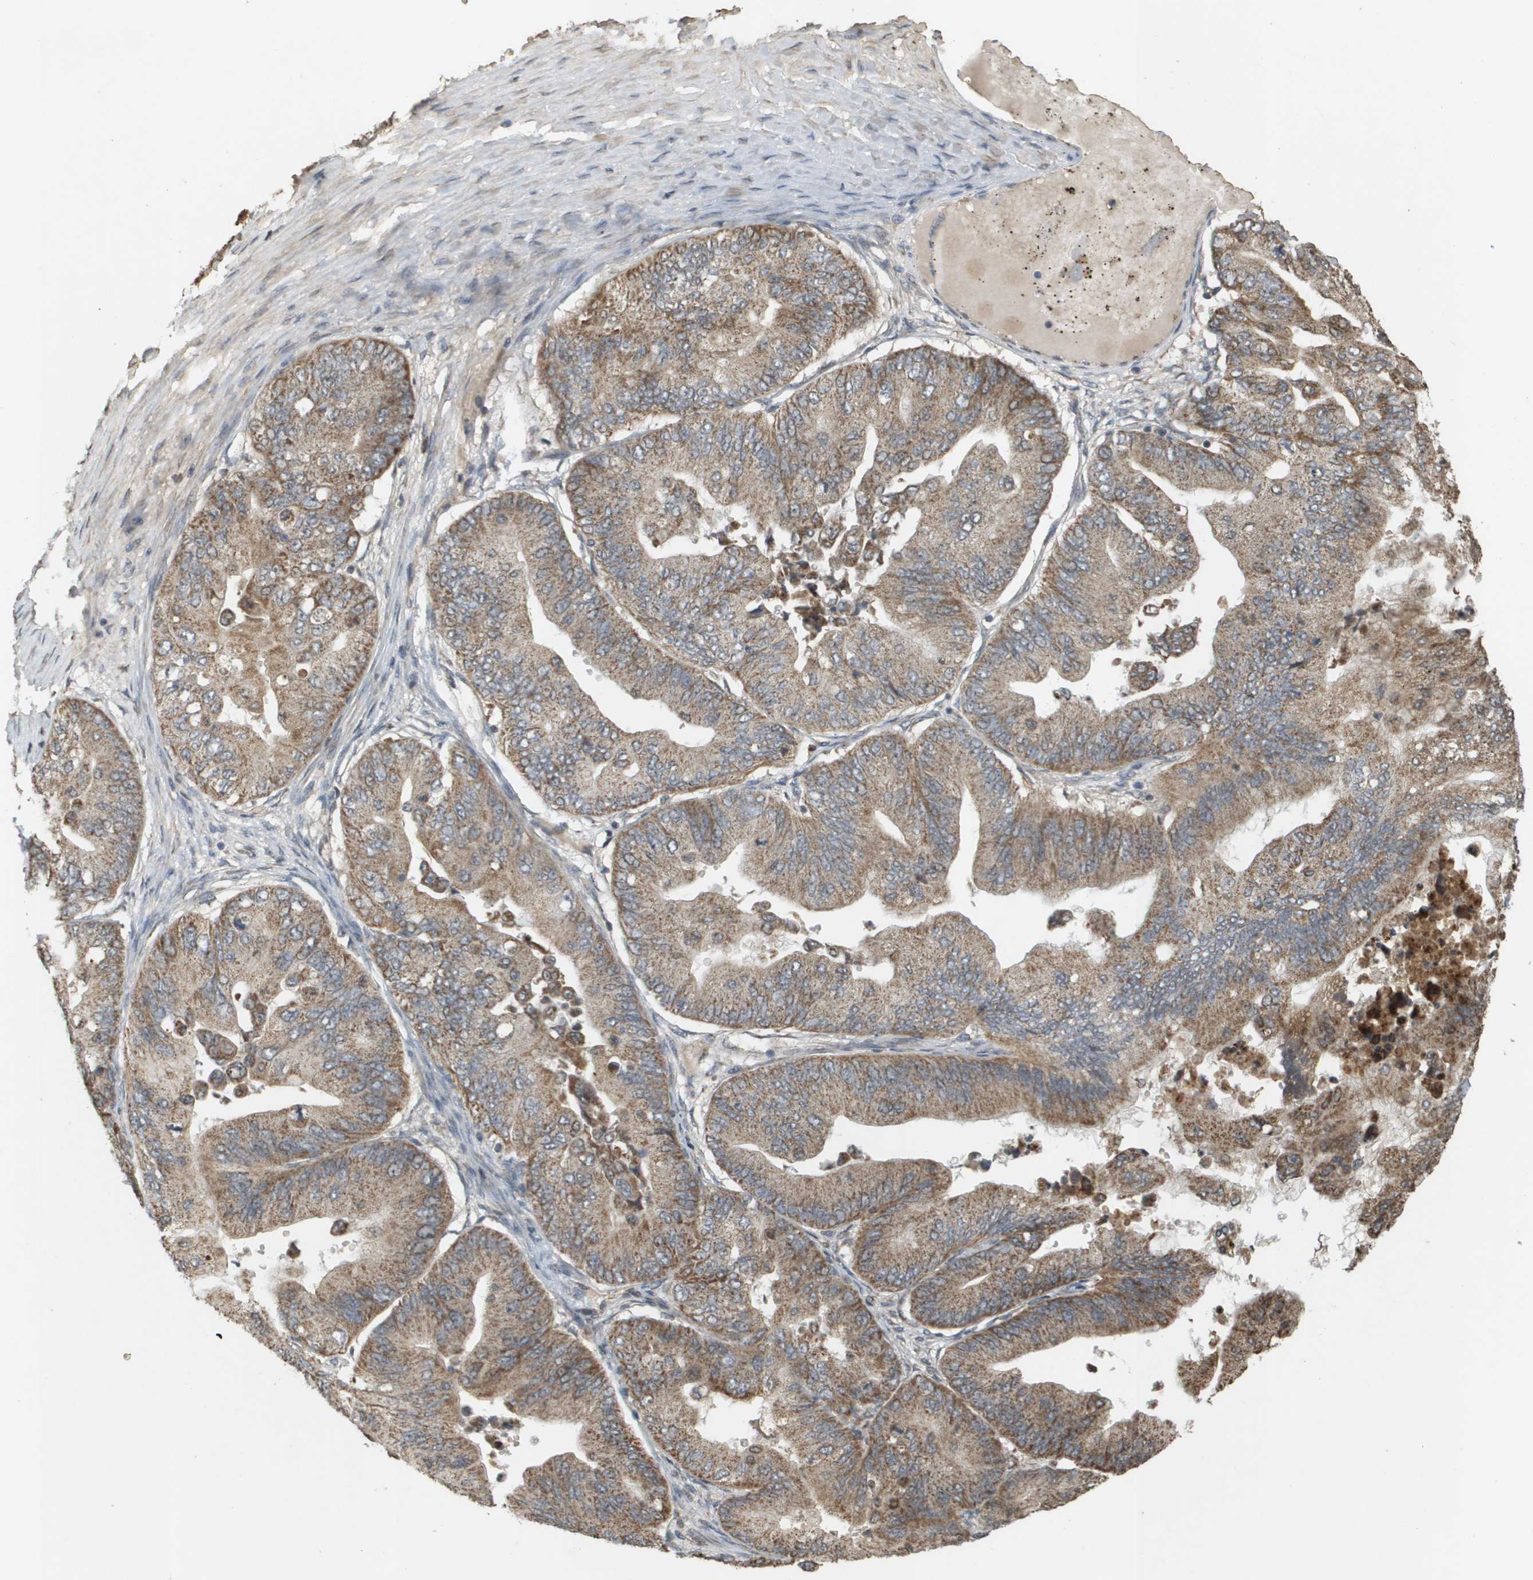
{"staining": {"intensity": "moderate", "quantity": ">75%", "location": "cytoplasmic/membranous"}, "tissue": "ovarian cancer", "cell_type": "Tumor cells", "image_type": "cancer", "snomed": [{"axis": "morphology", "description": "Cystadenocarcinoma, mucinous, NOS"}, {"axis": "topography", "description": "Ovary"}], "caption": "This is a histology image of IHC staining of ovarian cancer (mucinous cystadenocarcinoma), which shows moderate expression in the cytoplasmic/membranous of tumor cells.", "gene": "RAB21", "patient": {"sex": "female", "age": 61}}